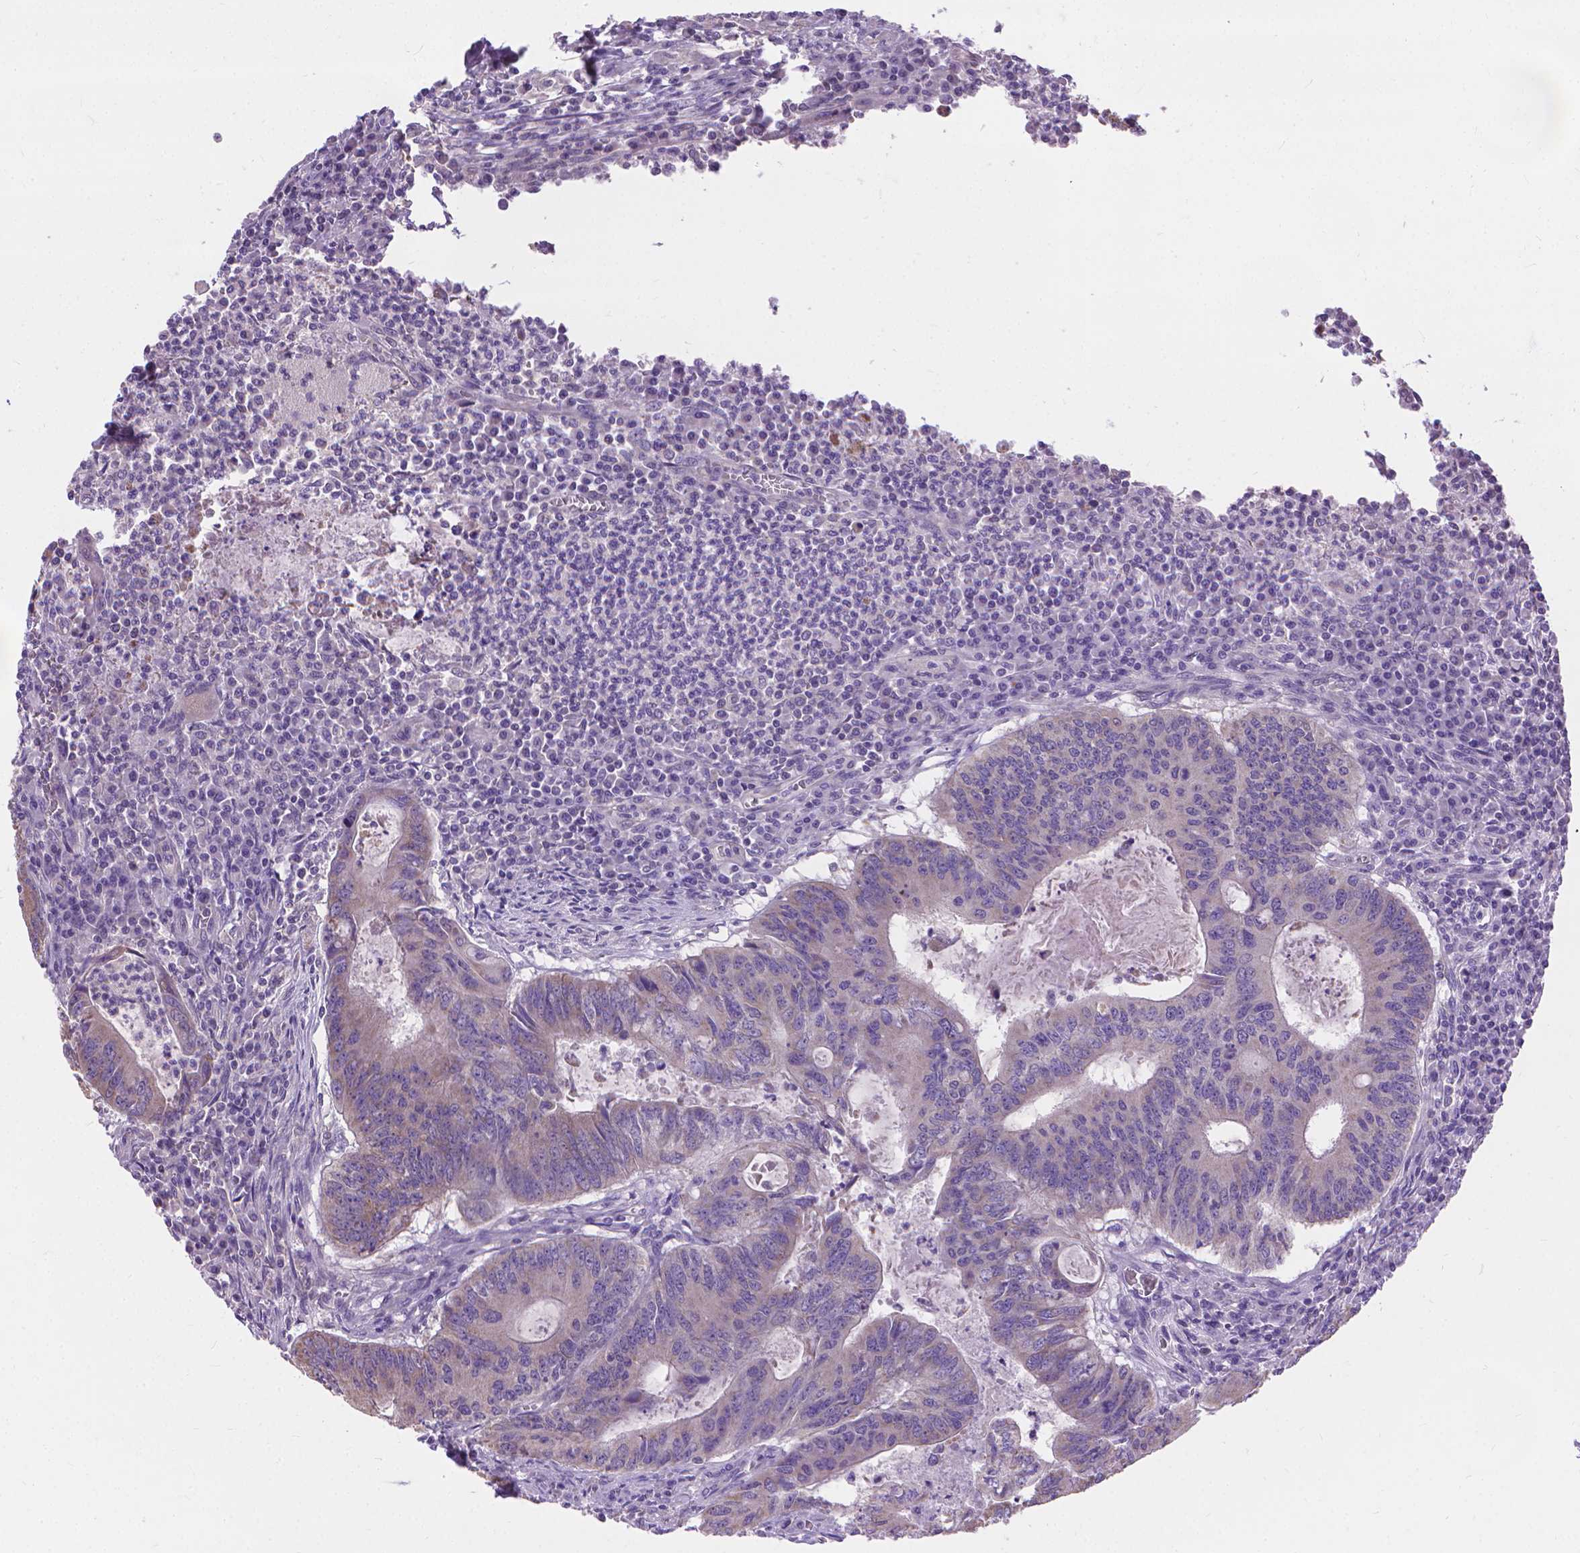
{"staining": {"intensity": "weak", "quantity": "<25%", "location": "cytoplasmic/membranous"}, "tissue": "colorectal cancer", "cell_type": "Tumor cells", "image_type": "cancer", "snomed": [{"axis": "morphology", "description": "Adenocarcinoma, NOS"}, {"axis": "topography", "description": "Colon"}], "caption": "Immunohistochemistry (IHC) photomicrograph of neoplastic tissue: human colorectal cancer stained with DAB exhibits no significant protein positivity in tumor cells.", "gene": "SYN1", "patient": {"sex": "male", "age": 67}}